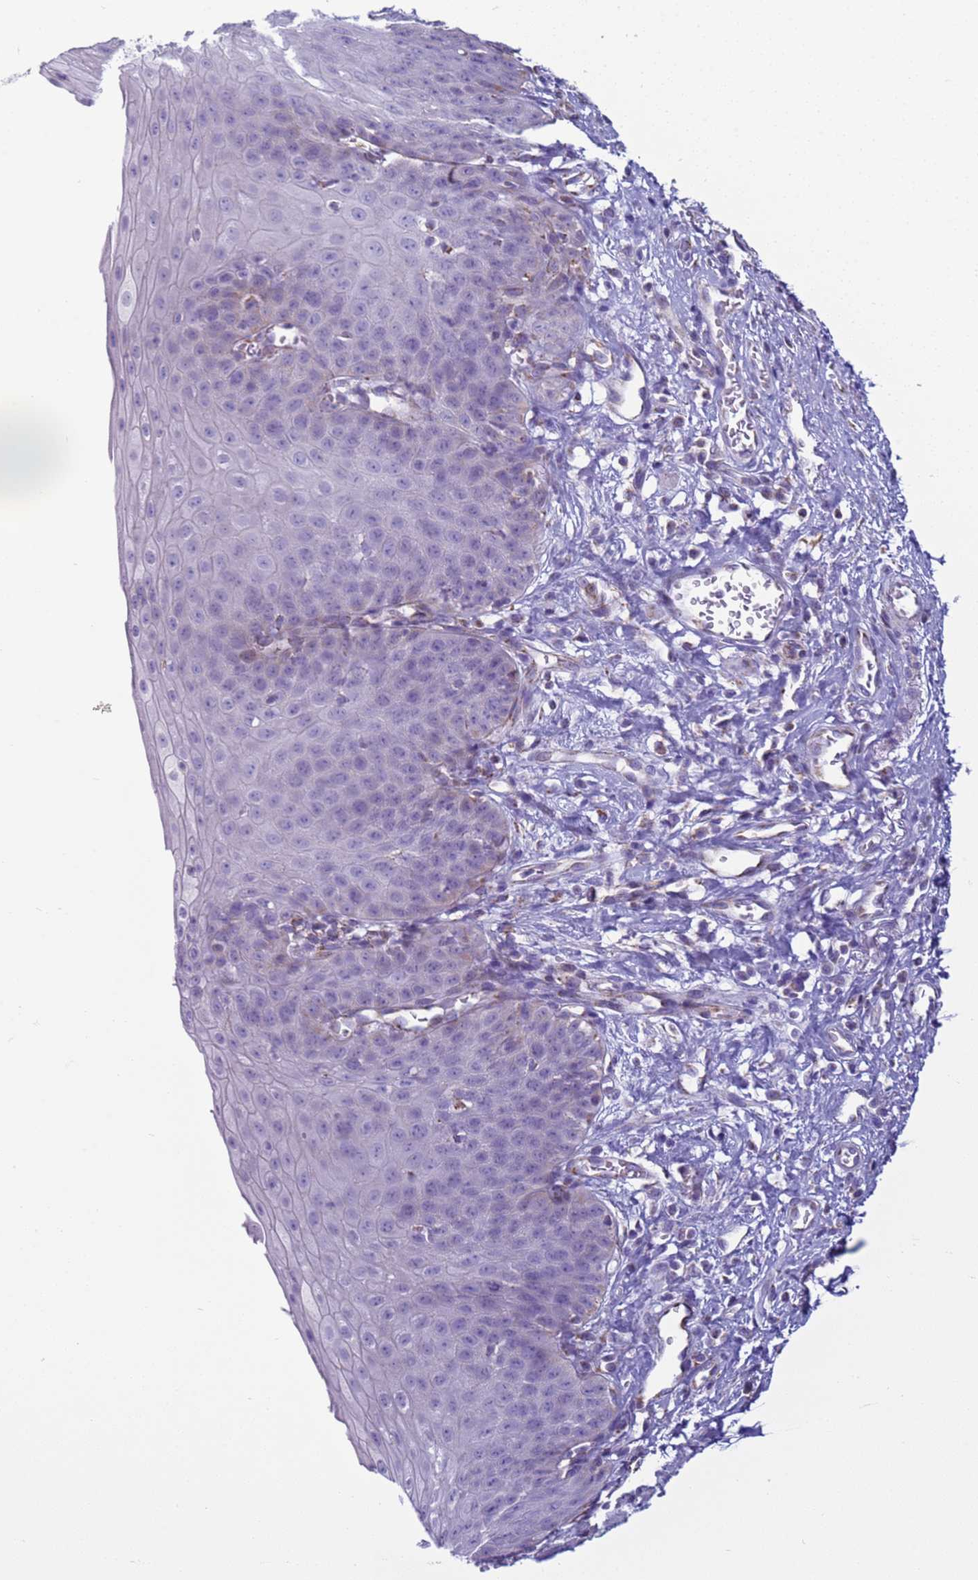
{"staining": {"intensity": "negative", "quantity": "none", "location": "none"}, "tissue": "esophagus", "cell_type": "Squamous epithelial cells", "image_type": "normal", "snomed": [{"axis": "morphology", "description": "Normal tissue, NOS"}, {"axis": "topography", "description": "Esophagus"}], "caption": "Esophagus was stained to show a protein in brown. There is no significant staining in squamous epithelial cells. The staining was performed using DAB (3,3'-diaminobenzidine) to visualize the protein expression in brown, while the nuclei were stained in blue with hematoxylin (Magnification: 20x).", "gene": "HPCAL1", "patient": {"sex": "male", "age": 71}}